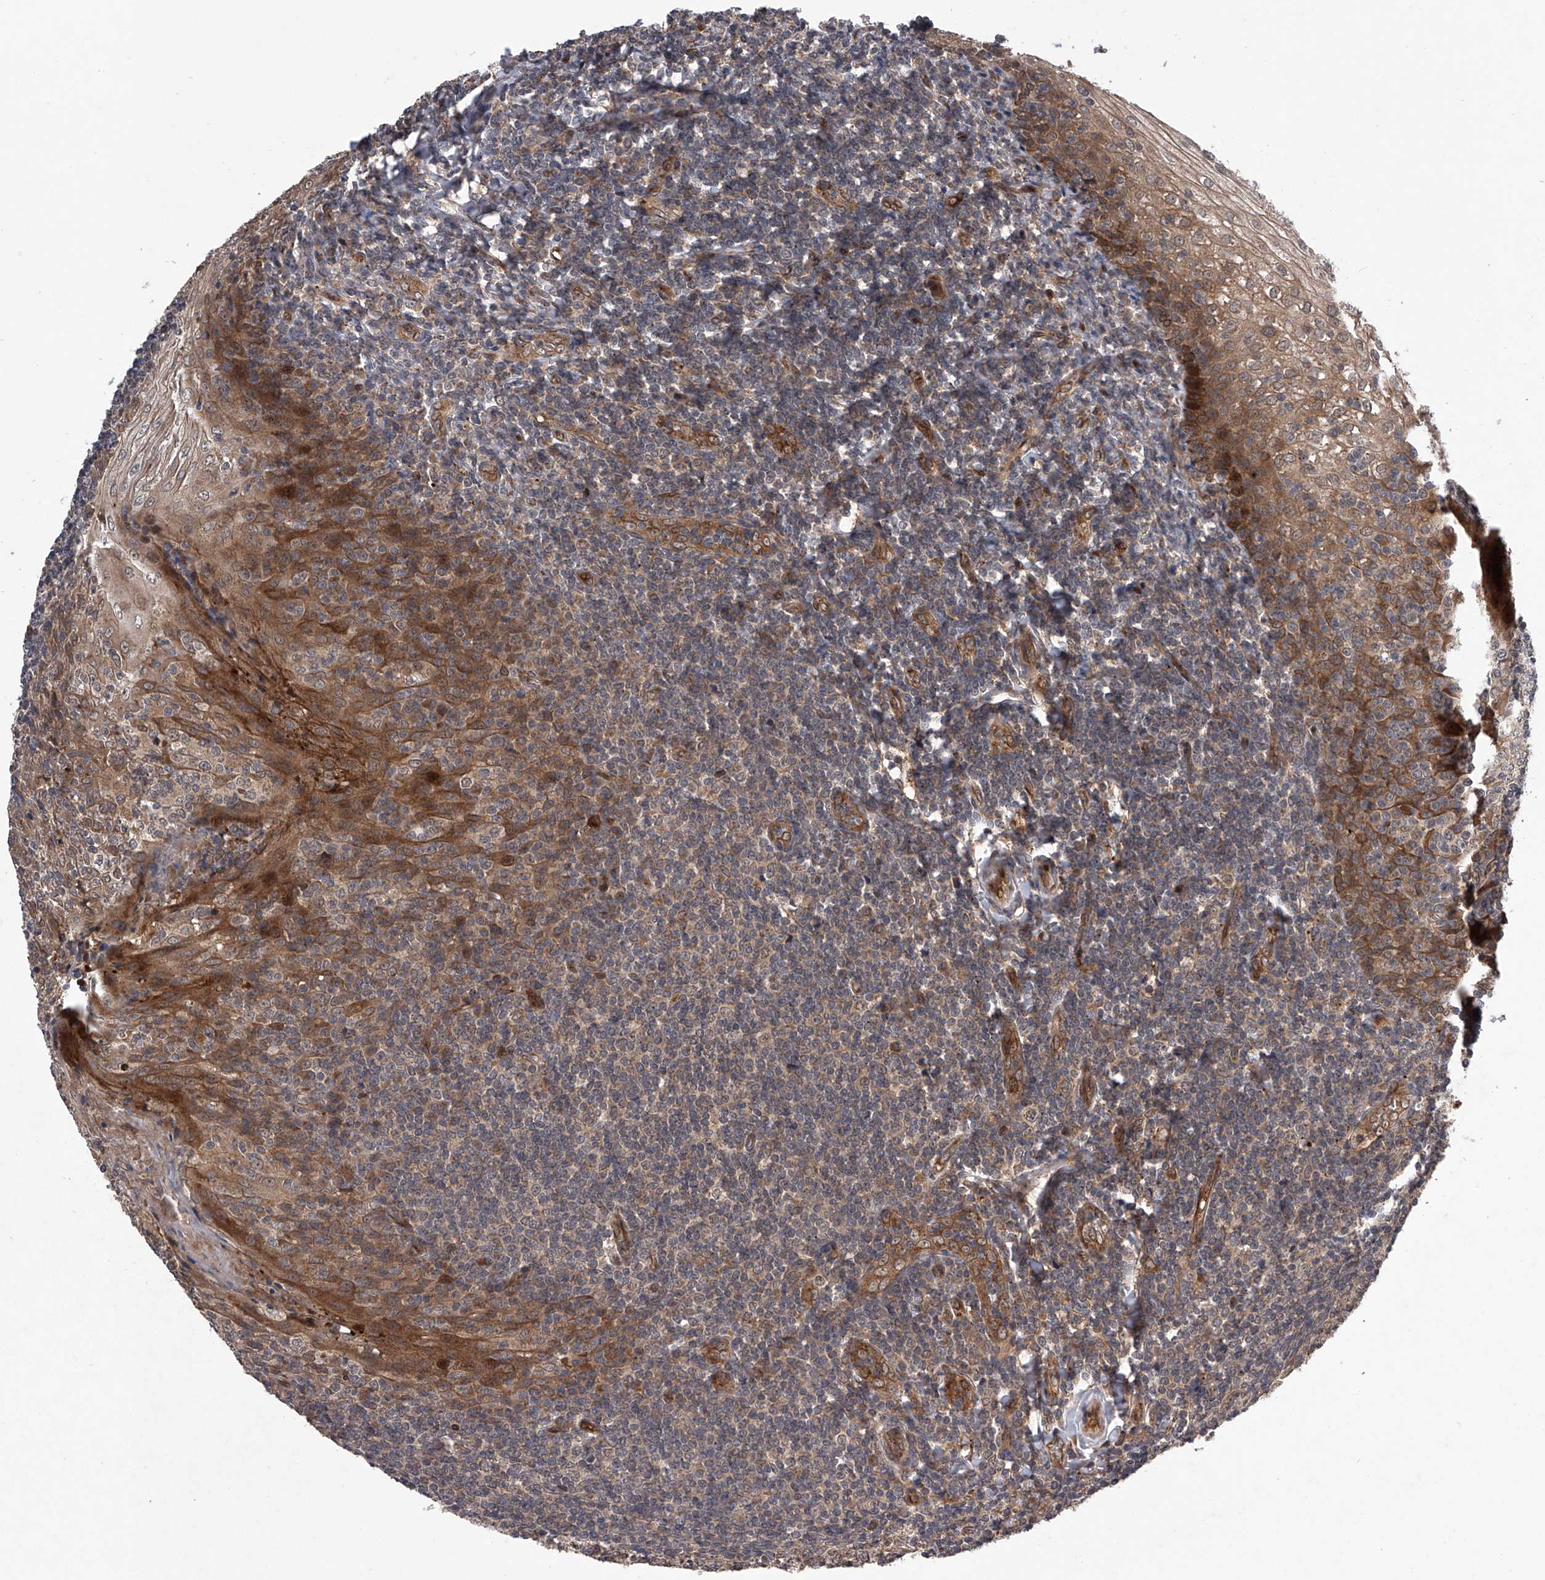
{"staining": {"intensity": "moderate", "quantity": "25%-75%", "location": "cytoplasmic/membranous"}, "tissue": "tonsil", "cell_type": "Germinal center cells", "image_type": "normal", "snomed": [{"axis": "morphology", "description": "Normal tissue, NOS"}, {"axis": "topography", "description": "Tonsil"}], "caption": "Brown immunohistochemical staining in unremarkable tonsil exhibits moderate cytoplasmic/membranous expression in approximately 25%-75% of germinal center cells.", "gene": "MAP3K11", "patient": {"sex": "male", "age": 27}}